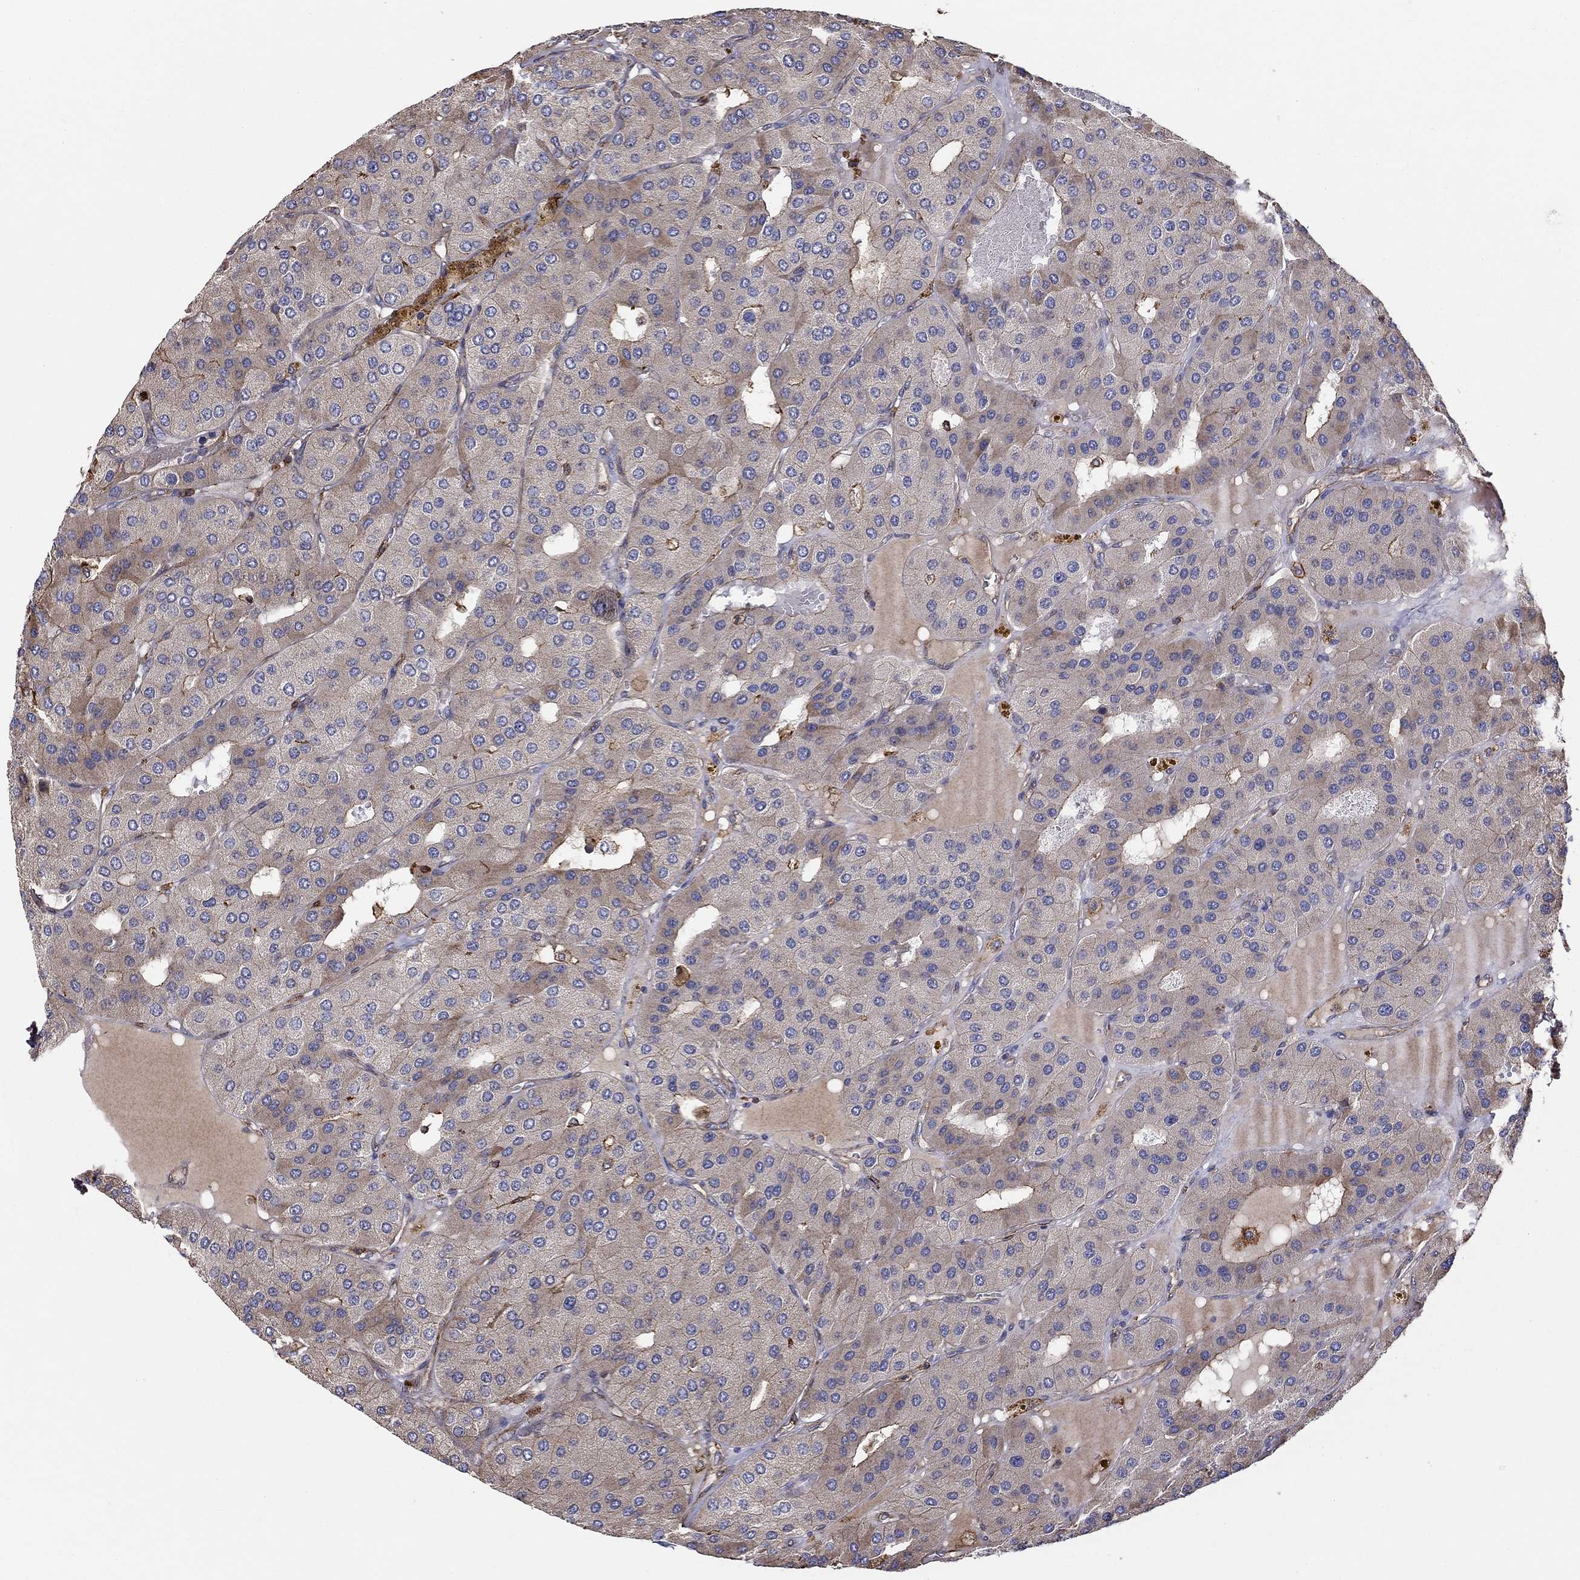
{"staining": {"intensity": "weak", "quantity": "<25%", "location": "cytoplasmic/membranous"}, "tissue": "parathyroid gland", "cell_type": "Glandular cells", "image_type": "normal", "snomed": [{"axis": "morphology", "description": "Normal tissue, NOS"}, {"axis": "morphology", "description": "Adenoma, NOS"}, {"axis": "topography", "description": "Parathyroid gland"}], "caption": "DAB (3,3'-diaminobenzidine) immunohistochemical staining of unremarkable parathyroid gland reveals no significant staining in glandular cells. Nuclei are stained in blue.", "gene": "NPHP1", "patient": {"sex": "female", "age": 86}}